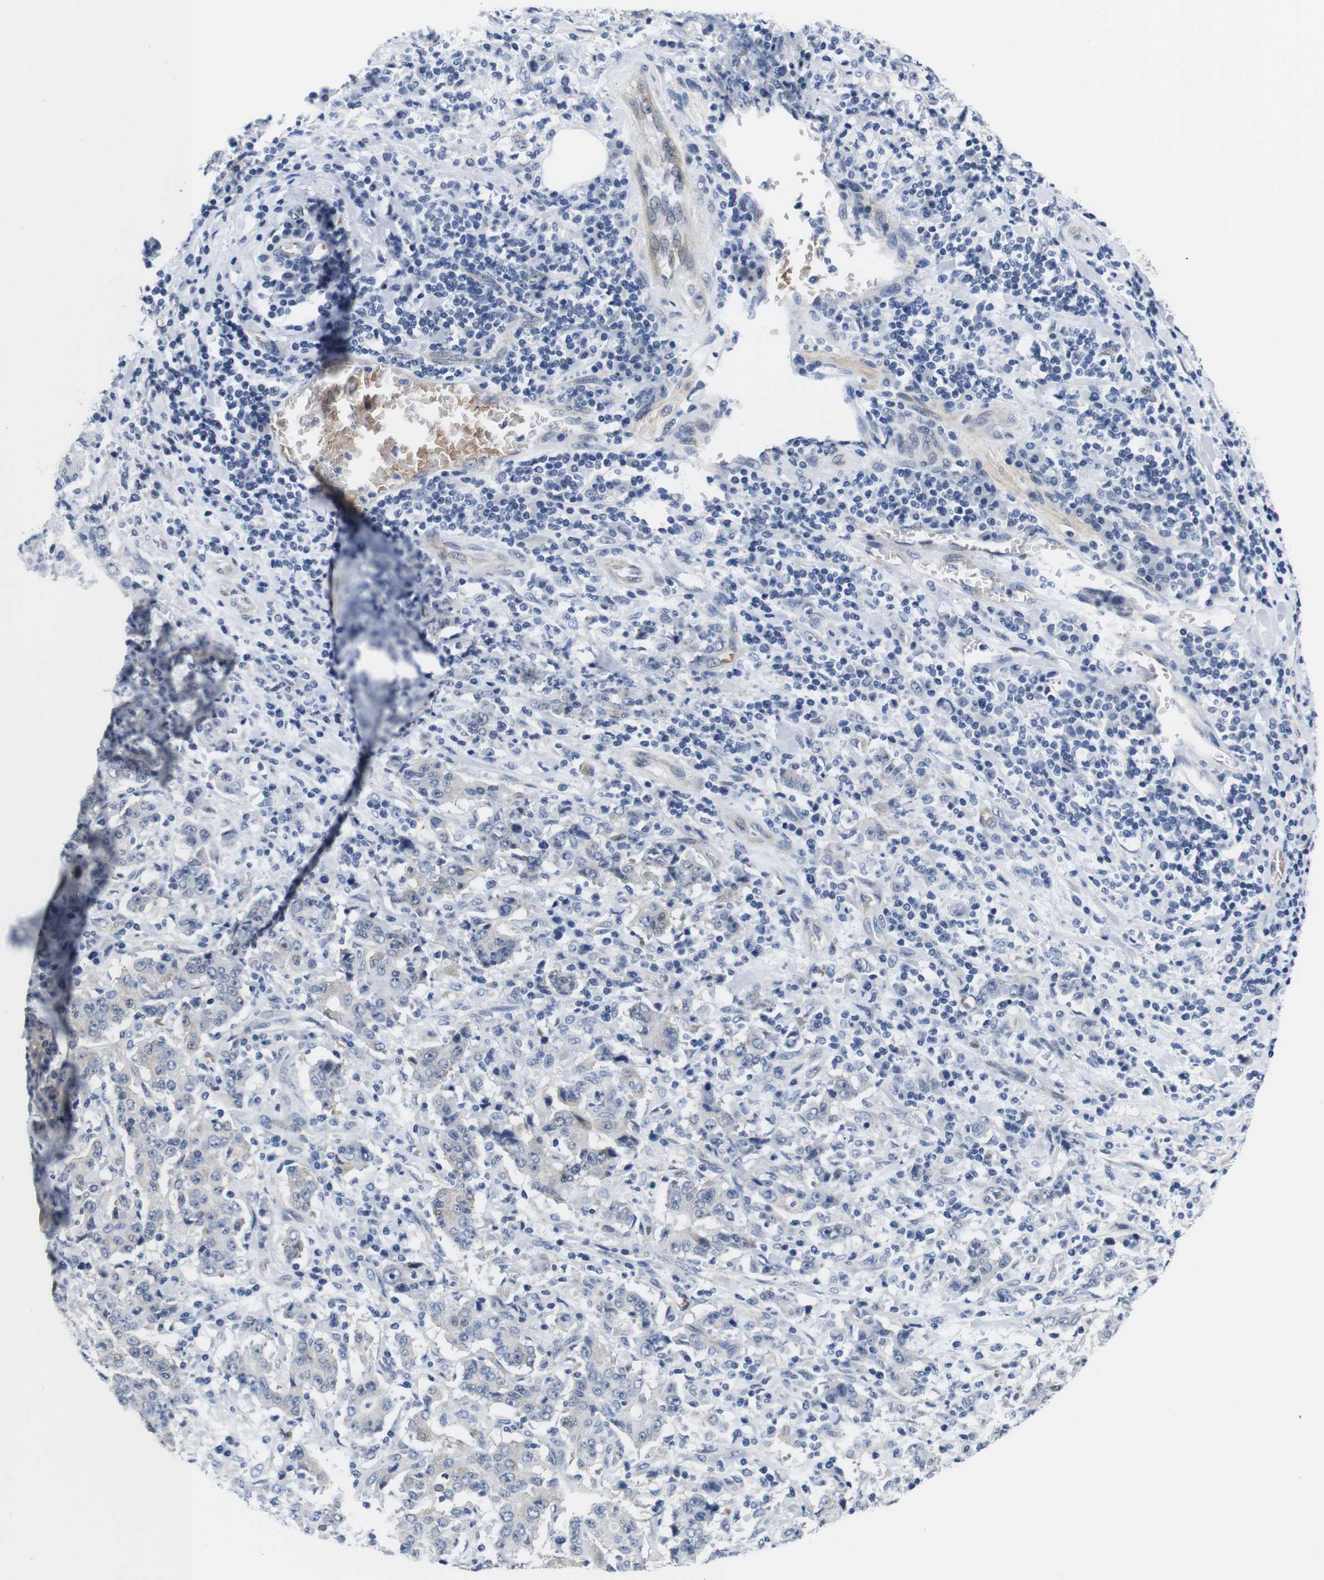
{"staining": {"intensity": "negative", "quantity": "none", "location": "none"}, "tissue": "stomach cancer", "cell_type": "Tumor cells", "image_type": "cancer", "snomed": [{"axis": "morphology", "description": "Normal tissue, NOS"}, {"axis": "morphology", "description": "Adenocarcinoma, NOS"}, {"axis": "topography", "description": "Stomach, upper"}, {"axis": "topography", "description": "Stomach"}], "caption": "High magnification brightfield microscopy of stomach cancer stained with DAB (brown) and counterstained with hematoxylin (blue): tumor cells show no significant expression.", "gene": "SOCS3", "patient": {"sex": "male", "age": 59}}